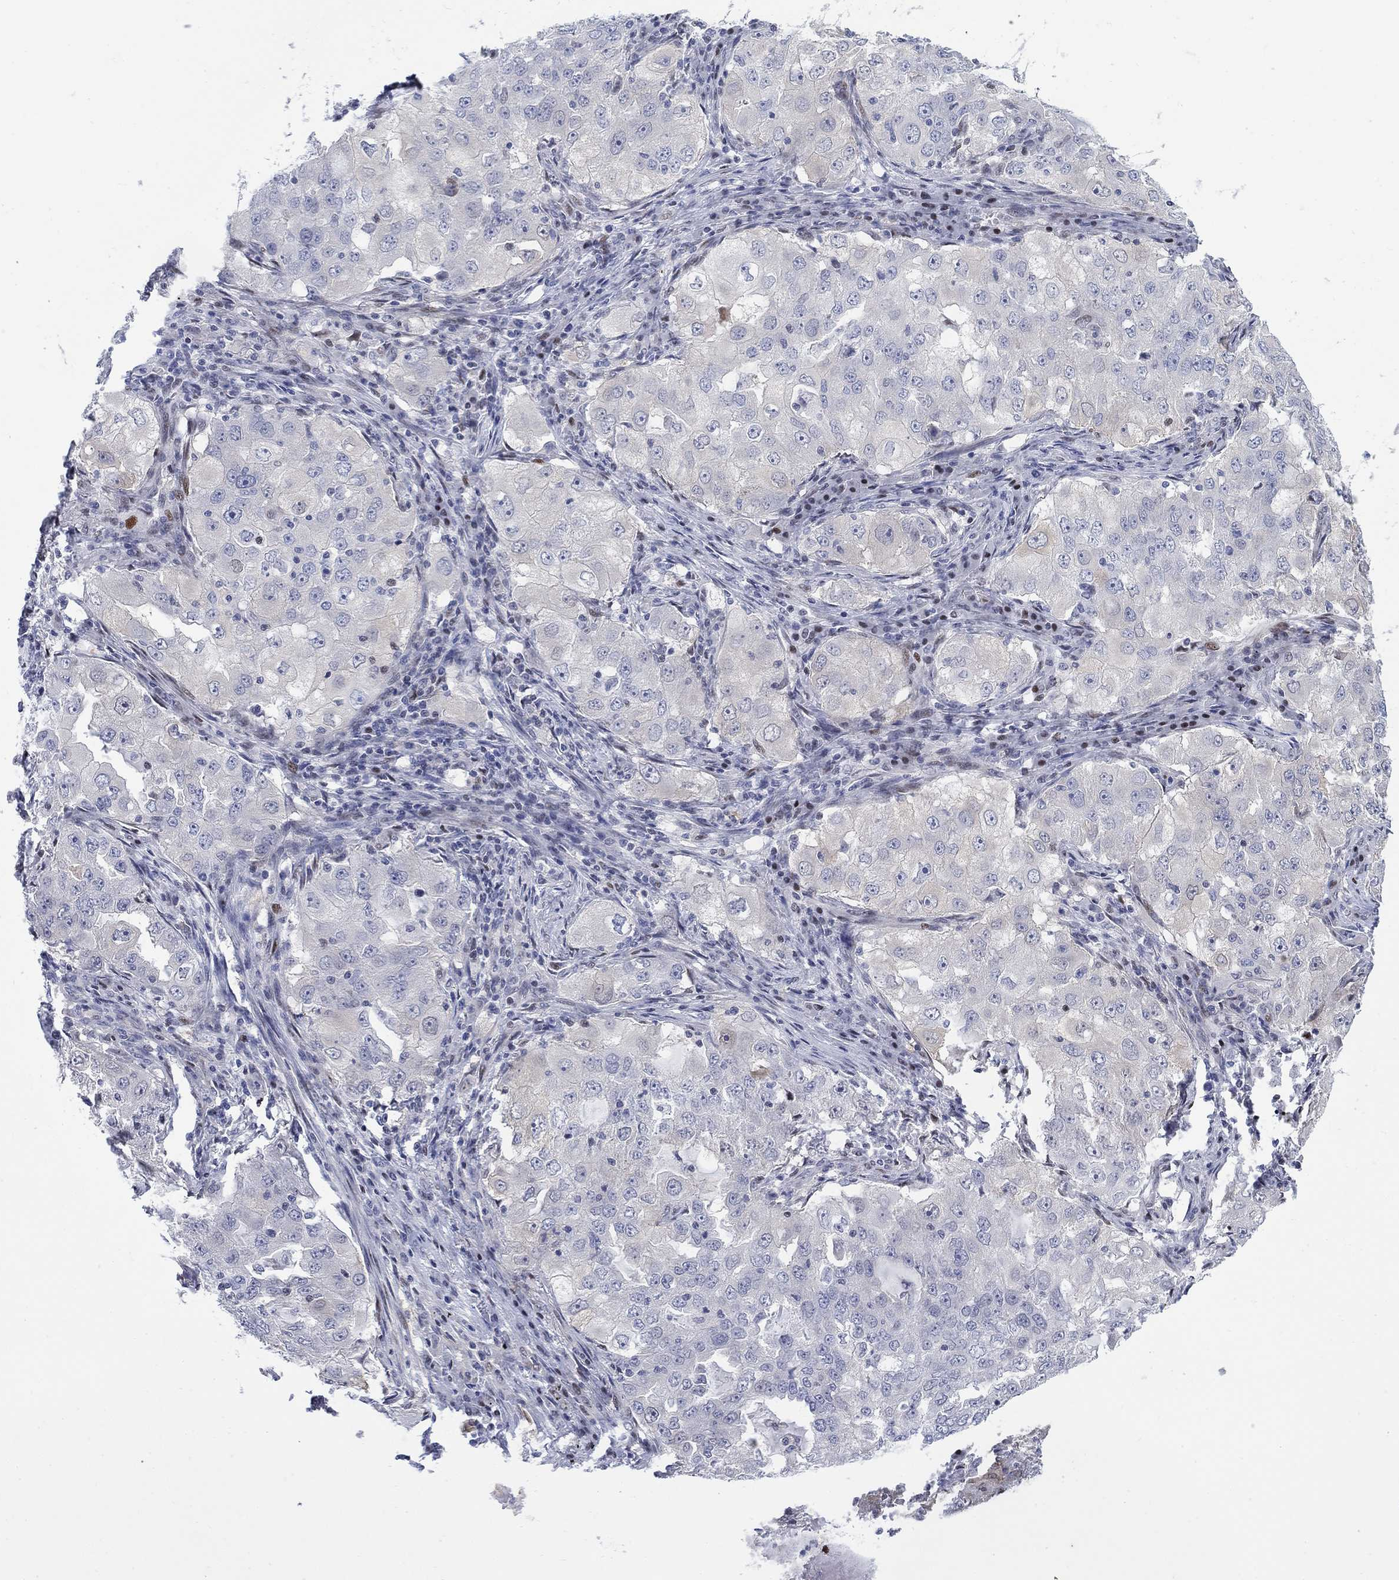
{"staining": {"intensity": "negative", "quantity": "none", "location": "none"}, "tissue": "lung cancer", "cell_type": "Tumor cells", "image_type": "cancer", "snomed": [{"axis": "morphology", "description": "Adenocarcinoma, NOS"}, {"axis": "topography", "description": "Lung"}], "caption": "Immunohistochemistry photomicrograph of neoplastic tissue: human lung adenocarcinoma stained with DAB shows no significant protein positivity in tumor cells. Nuclei are stained in blue.", "gene": "MYO3A", "patient": {"sex": "female", "age": 61}}